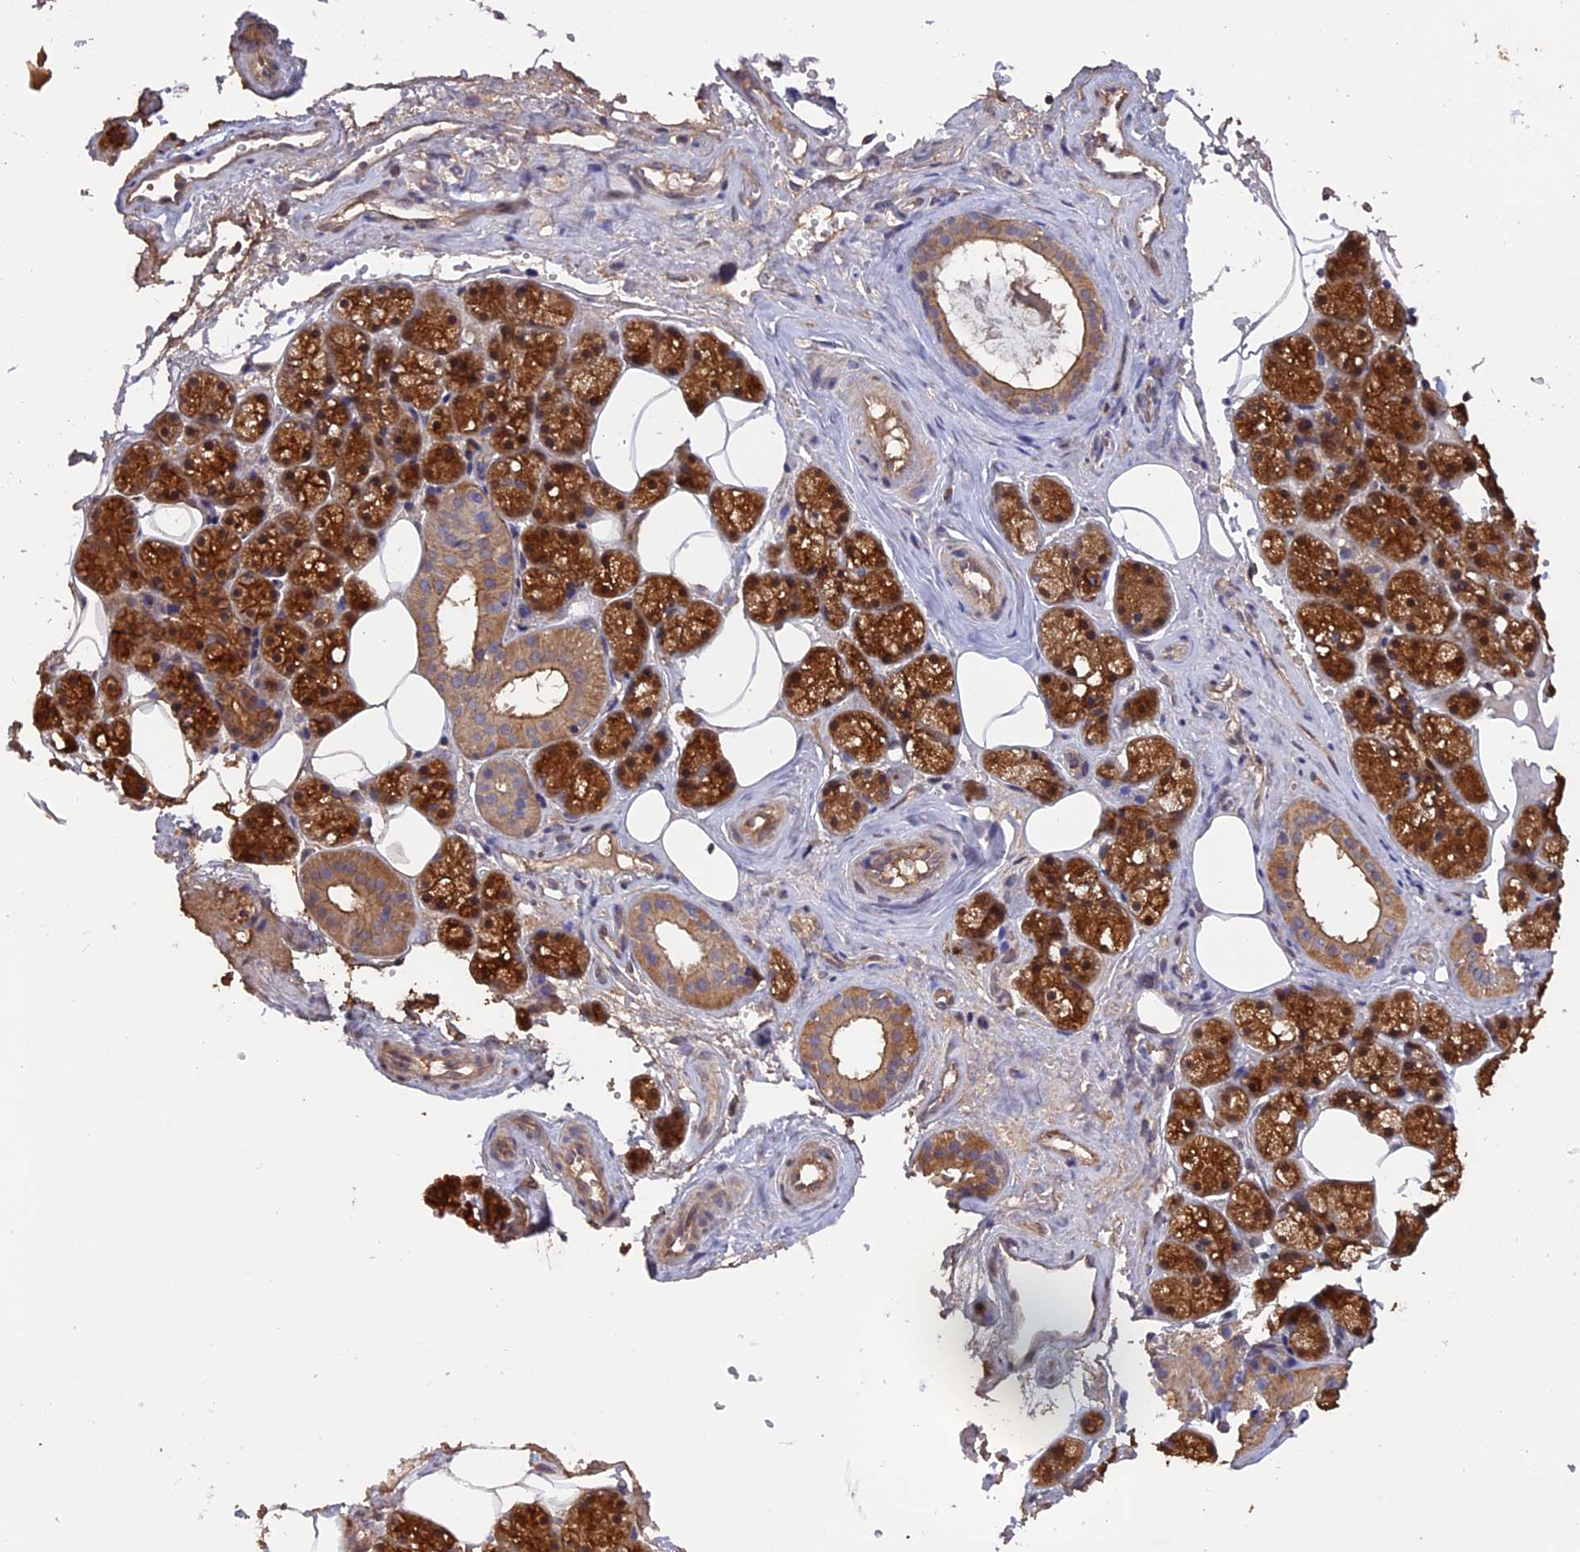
{"staining": {"intensity": "strong", "quantity": "25%-75%", "location": "cytoplasmic/membranous"}, "tissue": "salivary gland", "cell_type": "Glandular cells", "image_type": "normal", "snomed": [{"axis": "morphology", "description": "Normal tissue, NOS"}, {"axis": "topography", "description": "Salivary gland"}], "caption": "The photomicrograph displays staining of unremarkable salivary gland, revealing strong cytoplasmic/membranous protein staining (brown color) within glandular cells.", "gene": "RASAL1", "patient": {"sex": "male", "age": 62}}